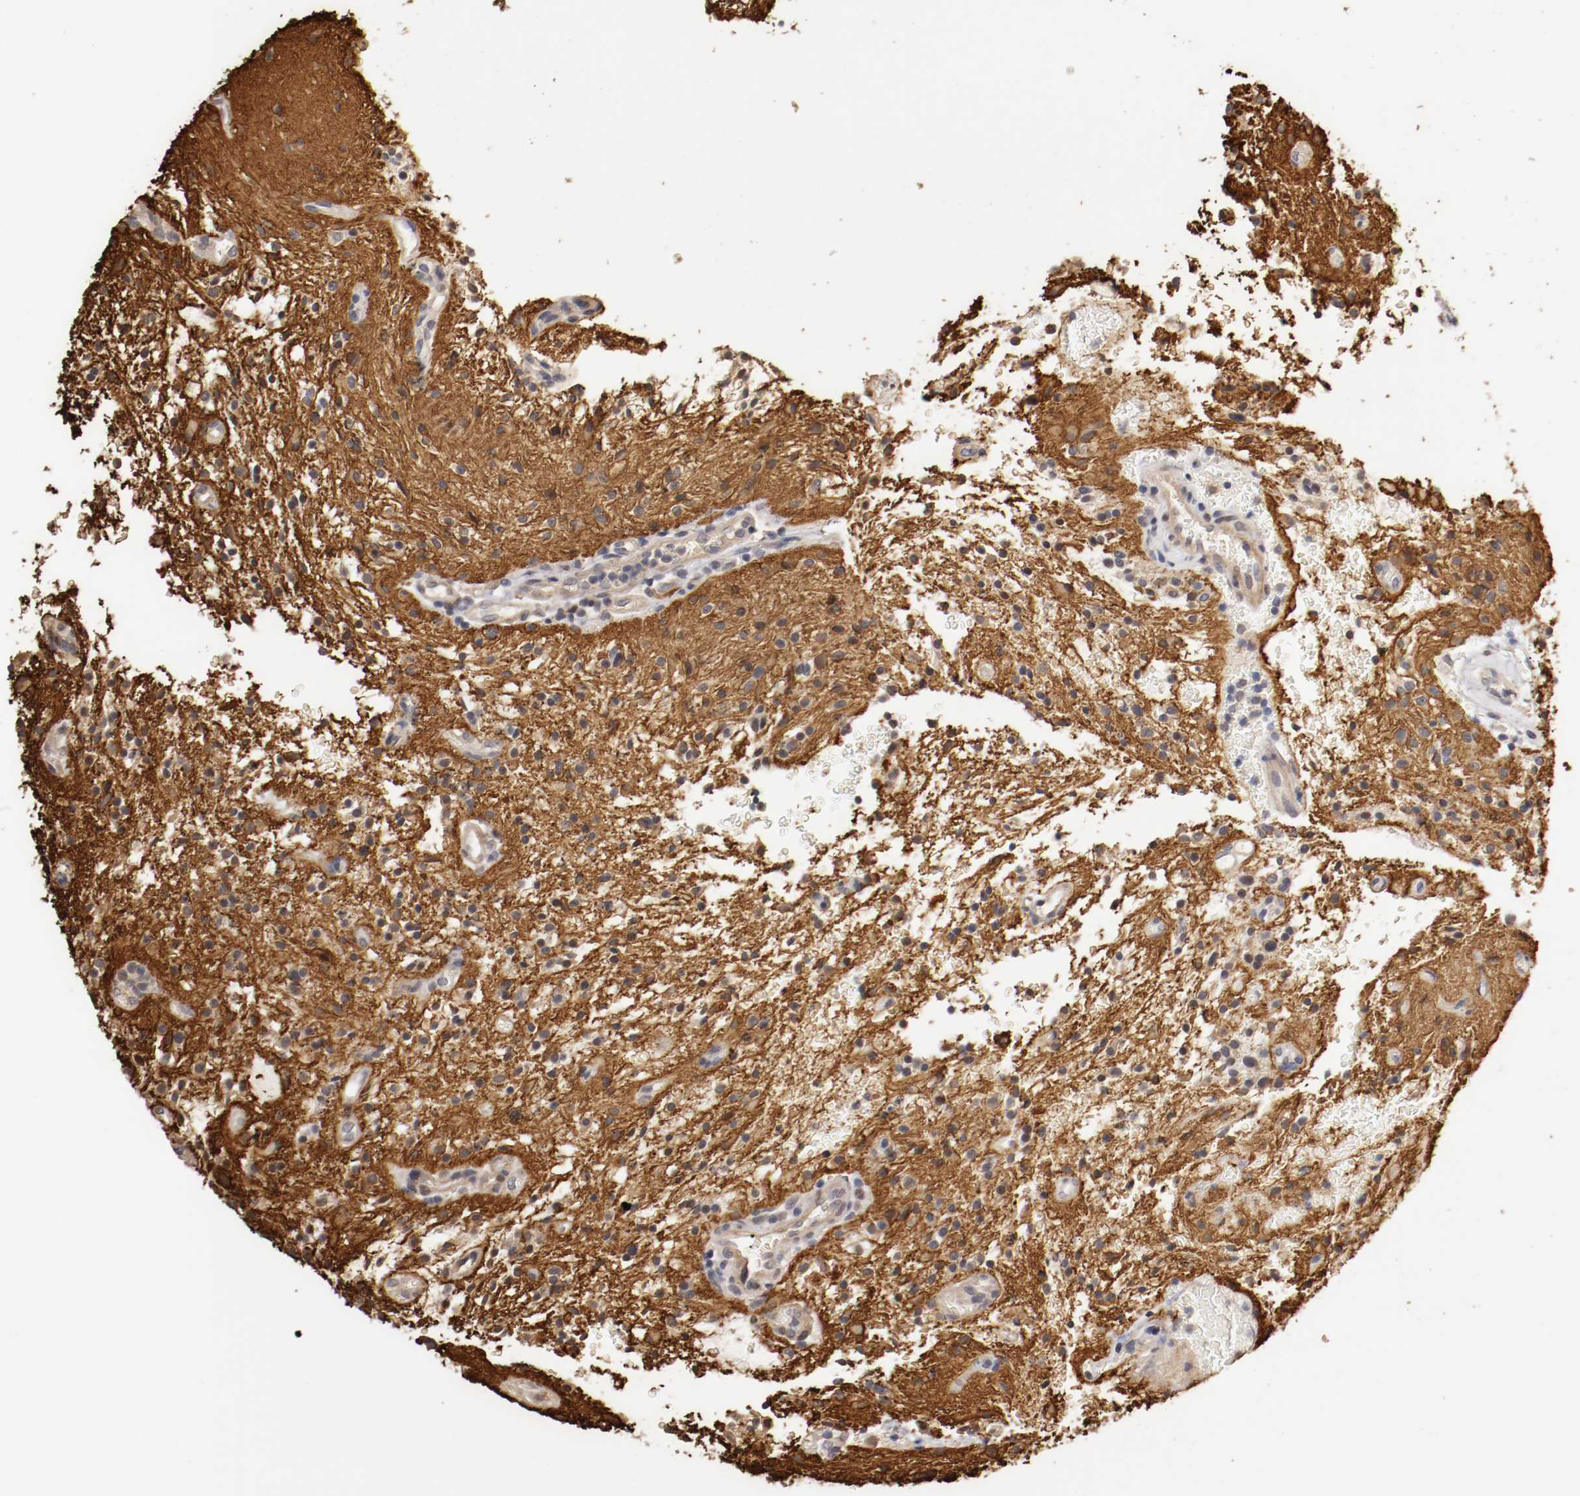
{"staining": {"intensity": "weak", "quantity": "<25%", "location": "cytoplasmic/membranous"}, "tissue": "glioma", "cell_type": "Tumor cells", "image_type": "cancer", "snomed": [{"axis": "morphology", "description": "Glioma, malignant, NOS"}, {"axis": "topography", "description": "Cerebellum"}], "caption": "There is no significant staining in tumor cells of glioma (malignant).", "gene": "TNFRSF1B", "patient": {"sex": "female", "age": 10}}